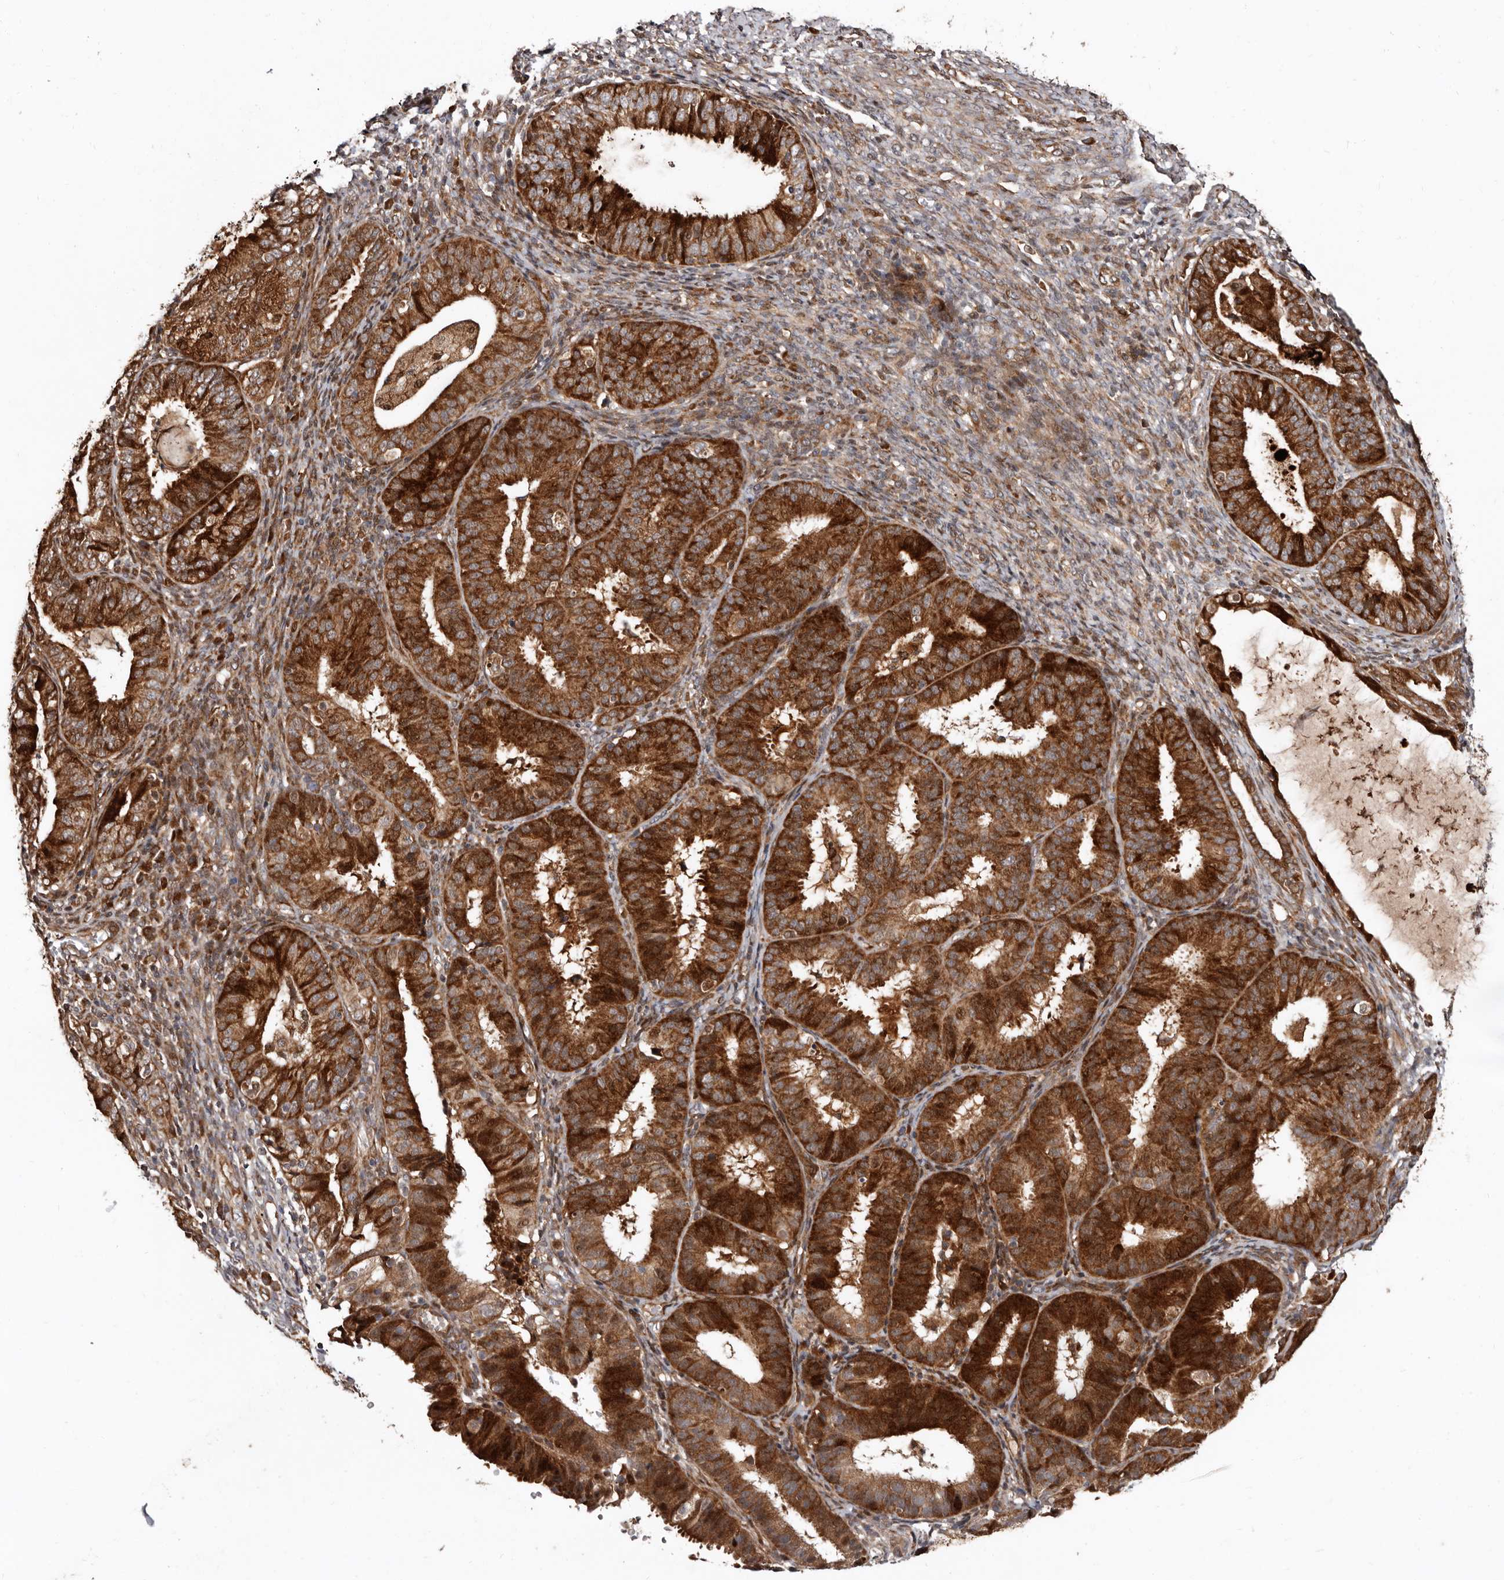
{"staining": {"intensity": "strong", "quantity": ">75%", "location": "cytoplasmic/membranous"}, "tissue": "endometrial cancer", "cell_type": "Tumor cells", "image_type": "cancer", "snomed": [{"axis": "morphology", "description": "Adenocarcinoma, NOS"}, {"axis": "topography", "description": "Endometrium"}], "caption": "Immunohistochemical staining of endometrial cancer (adenocarcinoma) displays high levels of strong cytoplasmic/membranous expression in approximately >75% of tumor cells.", "gene": "WEE2", "patient": {"sex": "female", "age": 51}}